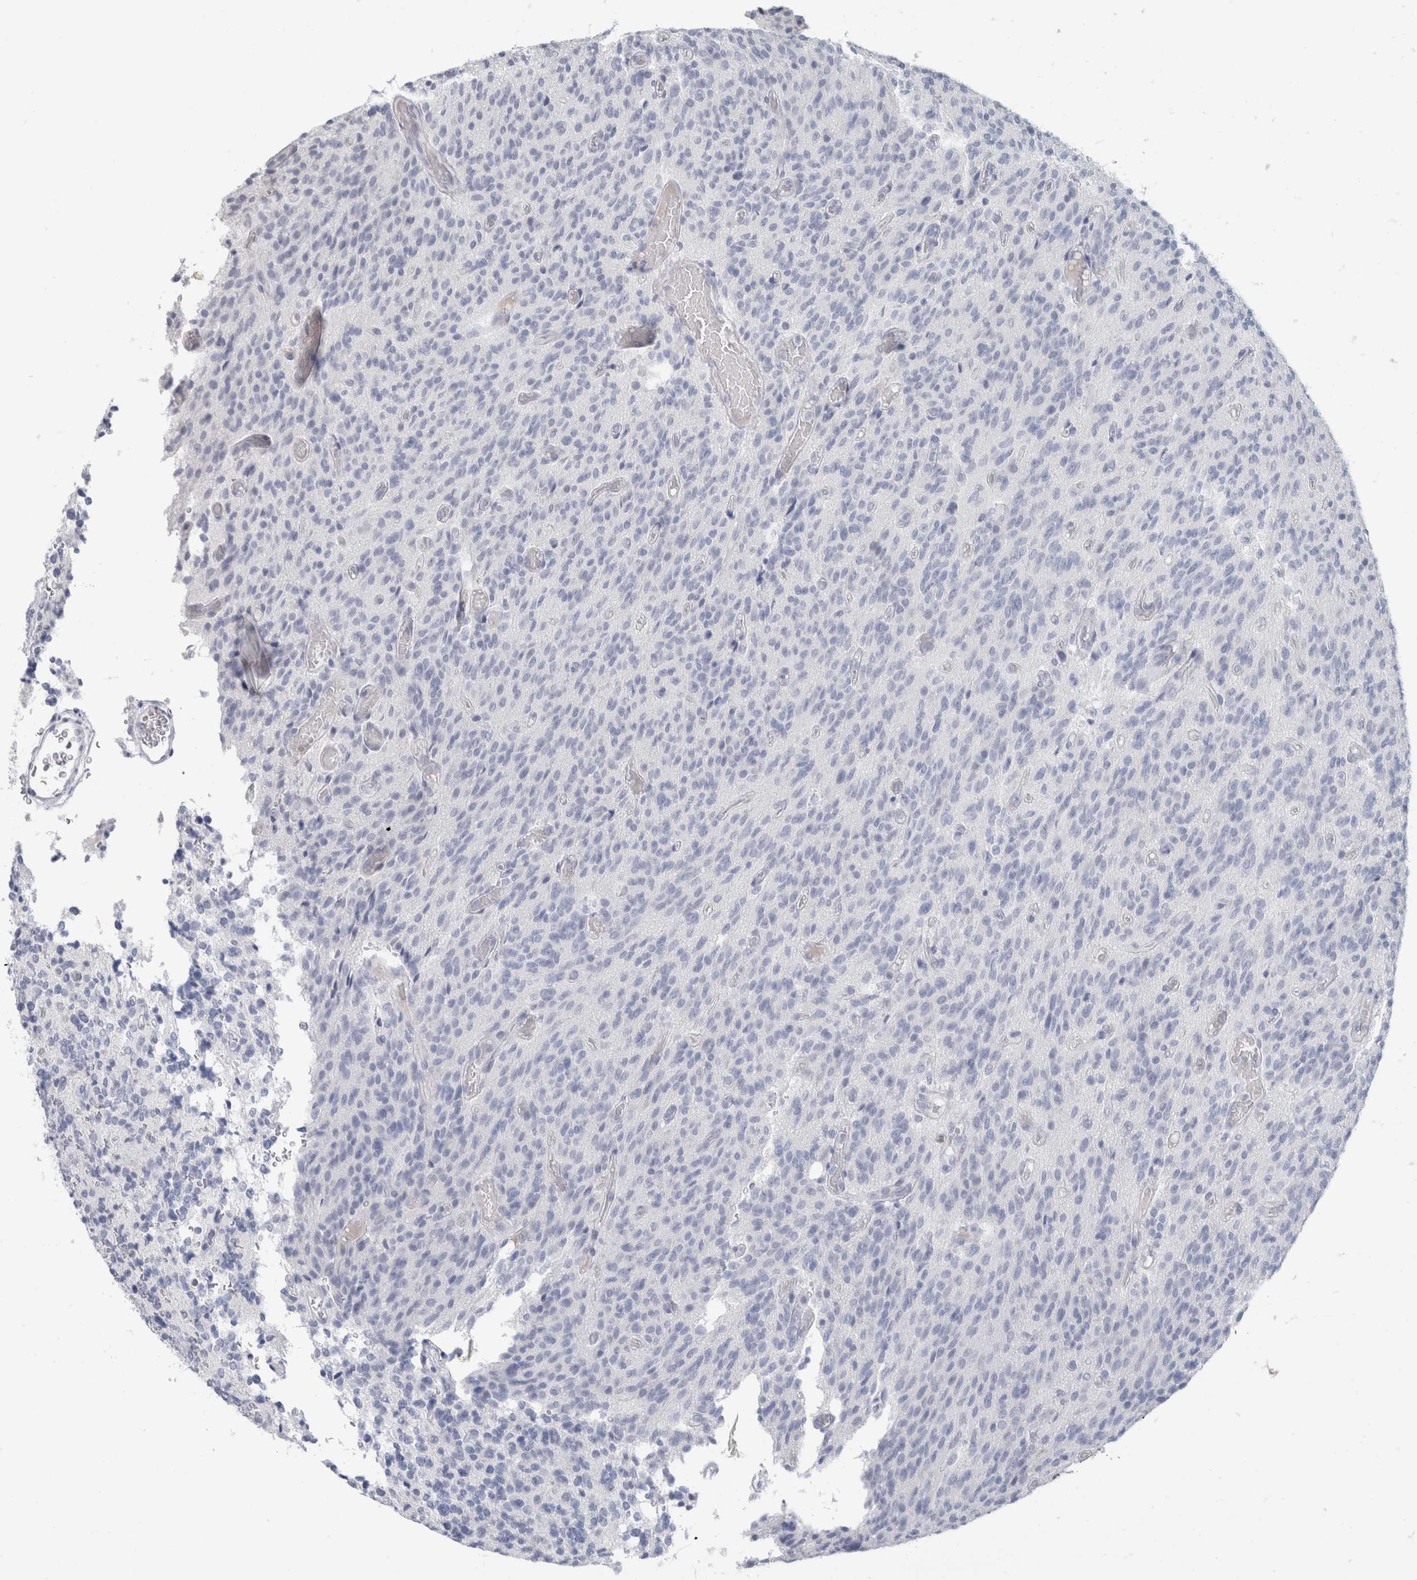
{"staining": {"intensity": "negative", "quantity": "none", "location": "none"}, "tissue": "glioma", "cell_type": "Tumor cells", "image_type": "cancer", "snomed": [{"axis": "morphology", "description": "Glioma, malignant, High grade"}, {"axis": "topography", "description": "Brain"}], "caption": "Human malignant glioma (high-grade) stained for a protein using immunohistochemistry (IHC) reveals no positivity in tumor cells.", "gene": "IL6", "patient": {"sex": "male", "age": 34}}